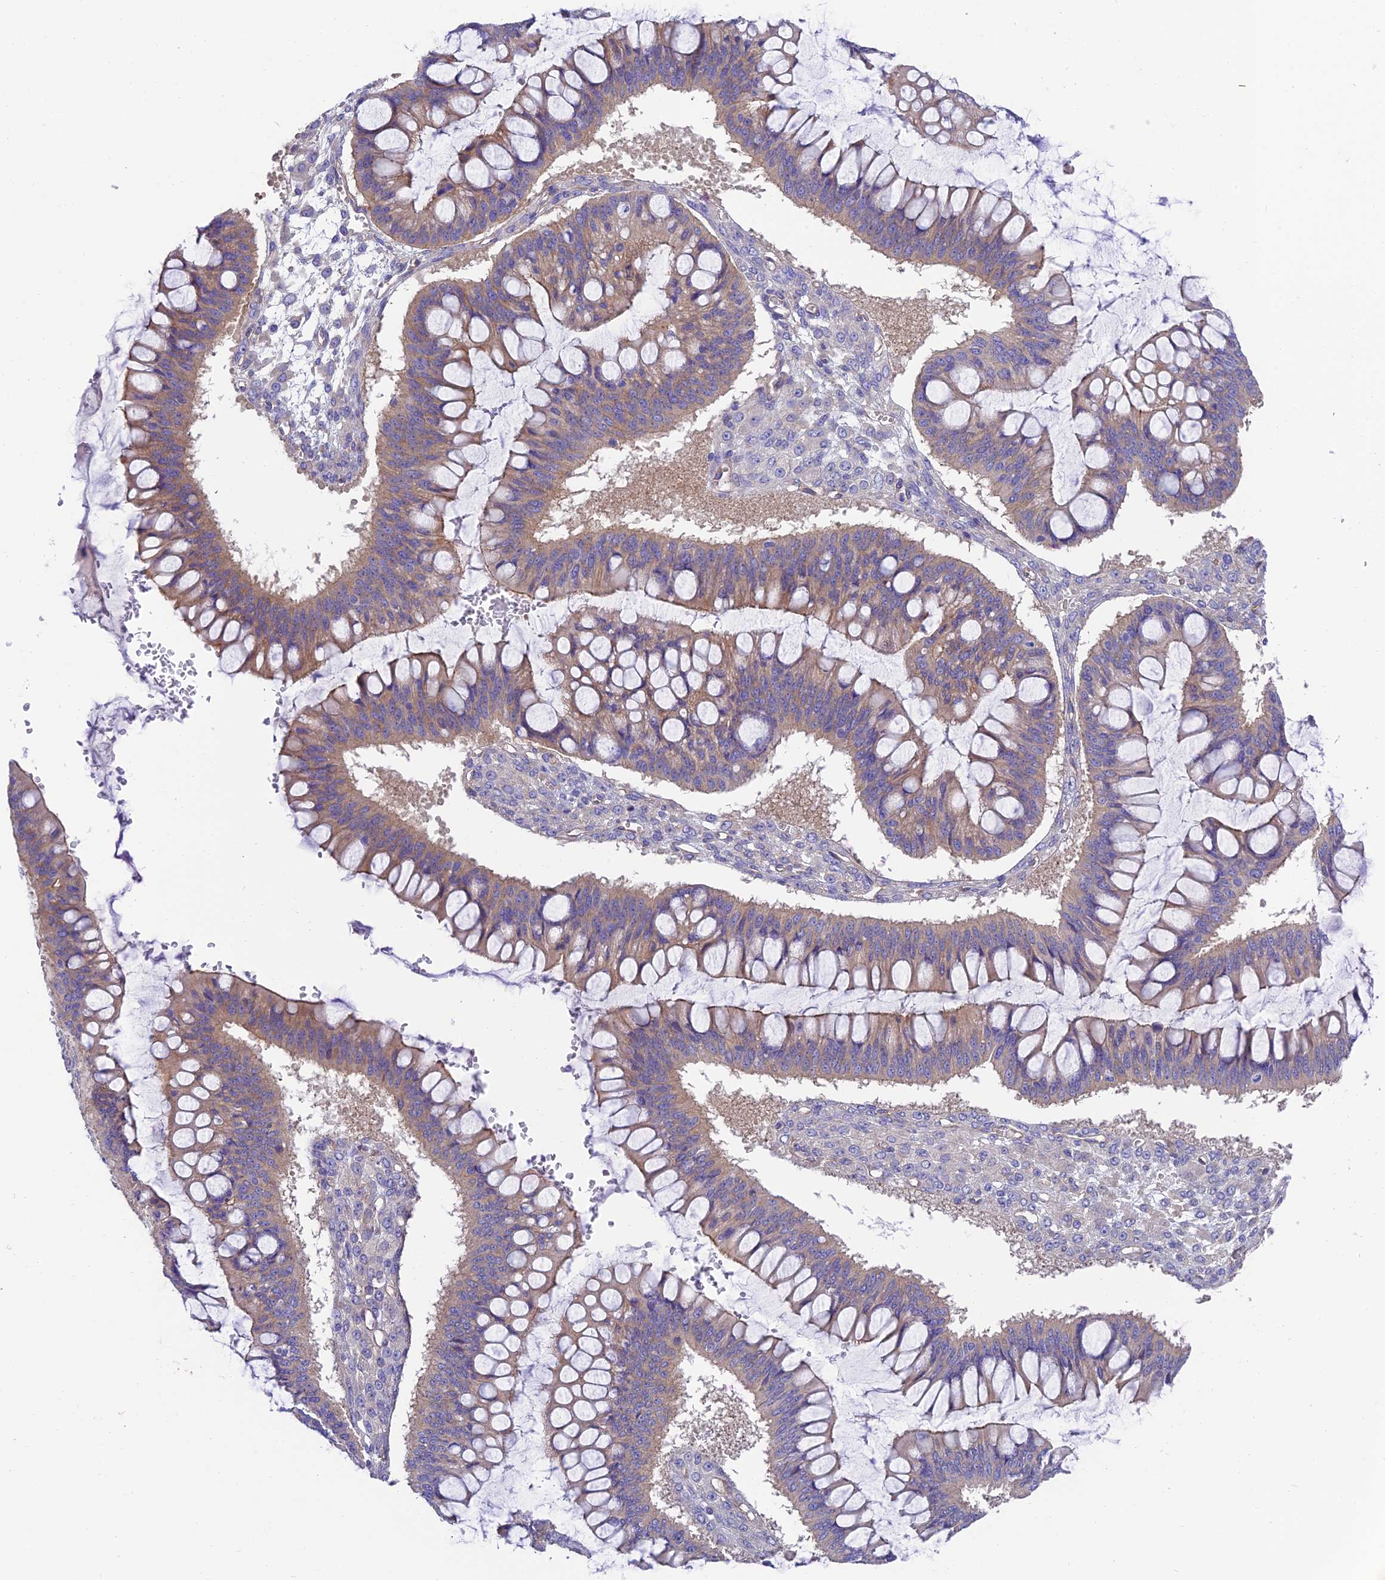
{"staining": {"intensity": "weak", "quantity": "25%-75%", "location": "cytoplasmic/membranous"}, "tissue": "ovarian cancer", "cell_type": "Tumor cells", "image_type": "cancer", "snomed": [{"axis": "morphology", "description": "Cystadenocarcinoma, mucinous, NOS"}, {"axis": "topography", "description": "Ovary"}], "caption": "This histopathology image exhibits immunohistochemistry staining of human ovarian cancer, with low weak cytoplasmic/membranous positivity in approximately 25%-75% of tumor cells.", "gene": "PPFIA3", "patient": {"sex": "female", "age": 73}}